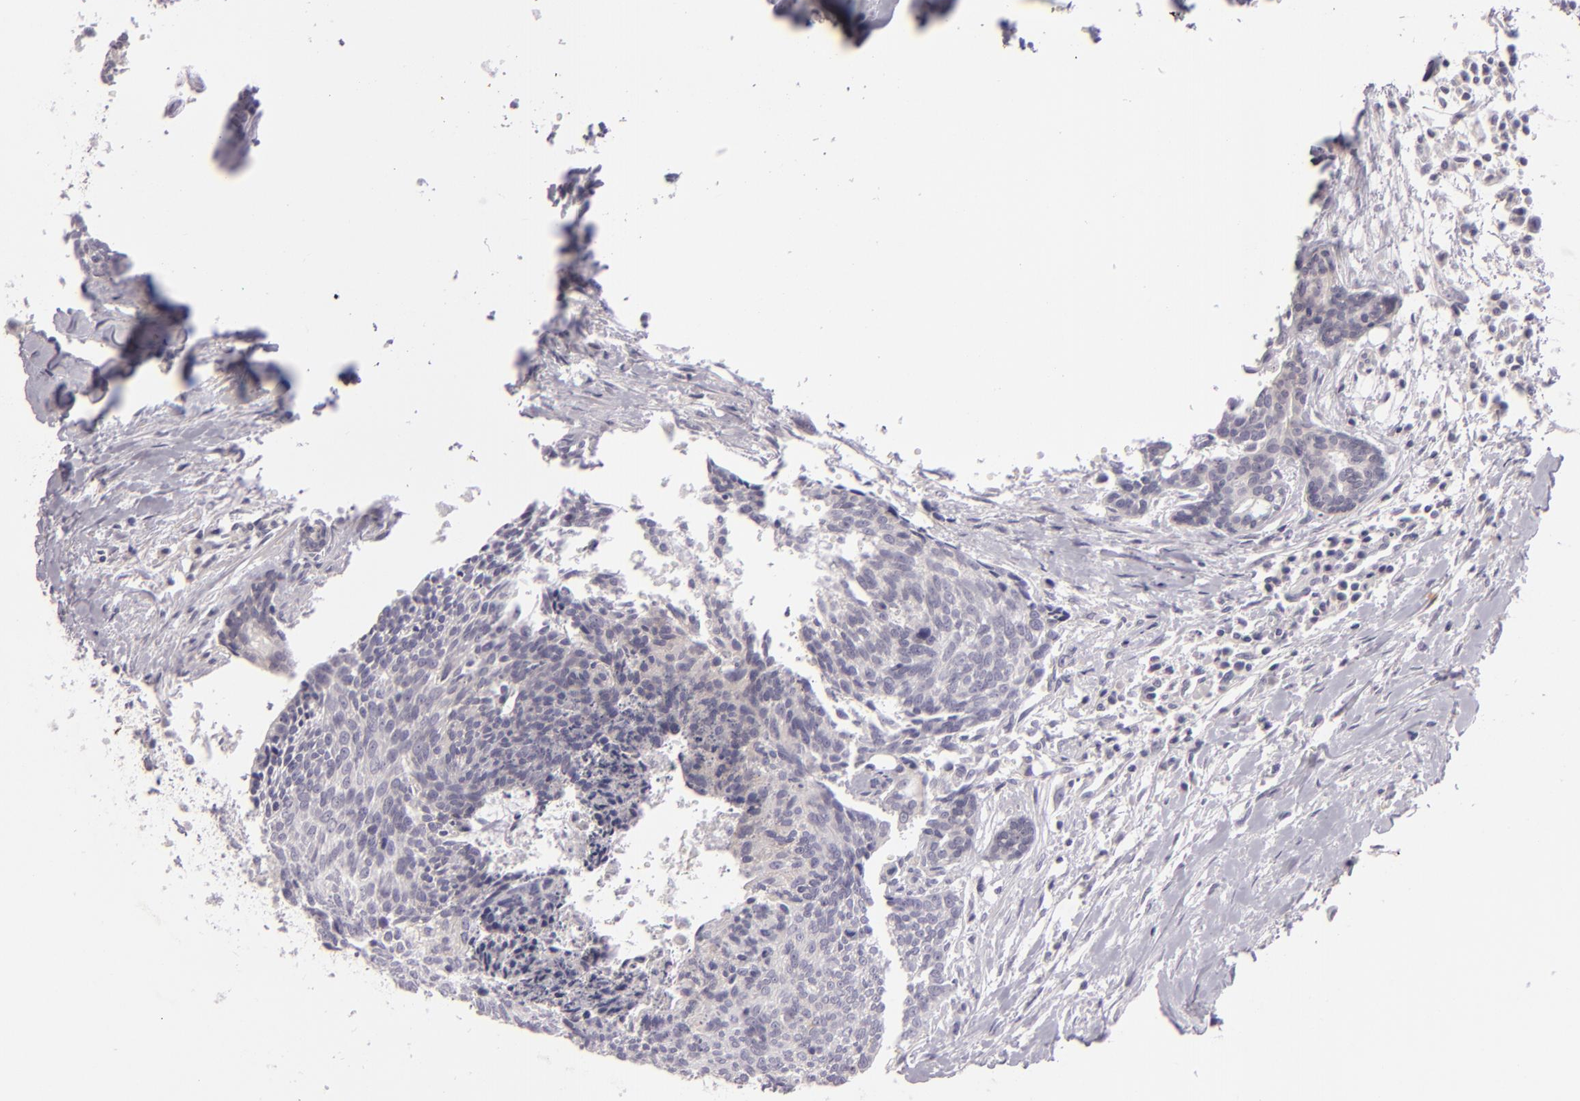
{"staining": {"intensity": "negative", "quantity": "none", "location": "none"}, "tissue": "head and neck cancer", "cell_type": "Tumor cells", "image_type": "cancer", "snomed": [{"axis": "morphology", "description": "Squamous cell carcinoma, NOS"}, {"axis": "topography", "description": "Salivary gland"}, {"axis": "topography", "description": "Head-Neck"}], "caption": "Head and neck cancer was stained to show a protein in brown. There is no significant positivity in tumor cells.", "gene": "EGFL6", "patient": {"sex": "male", "age": 70}}